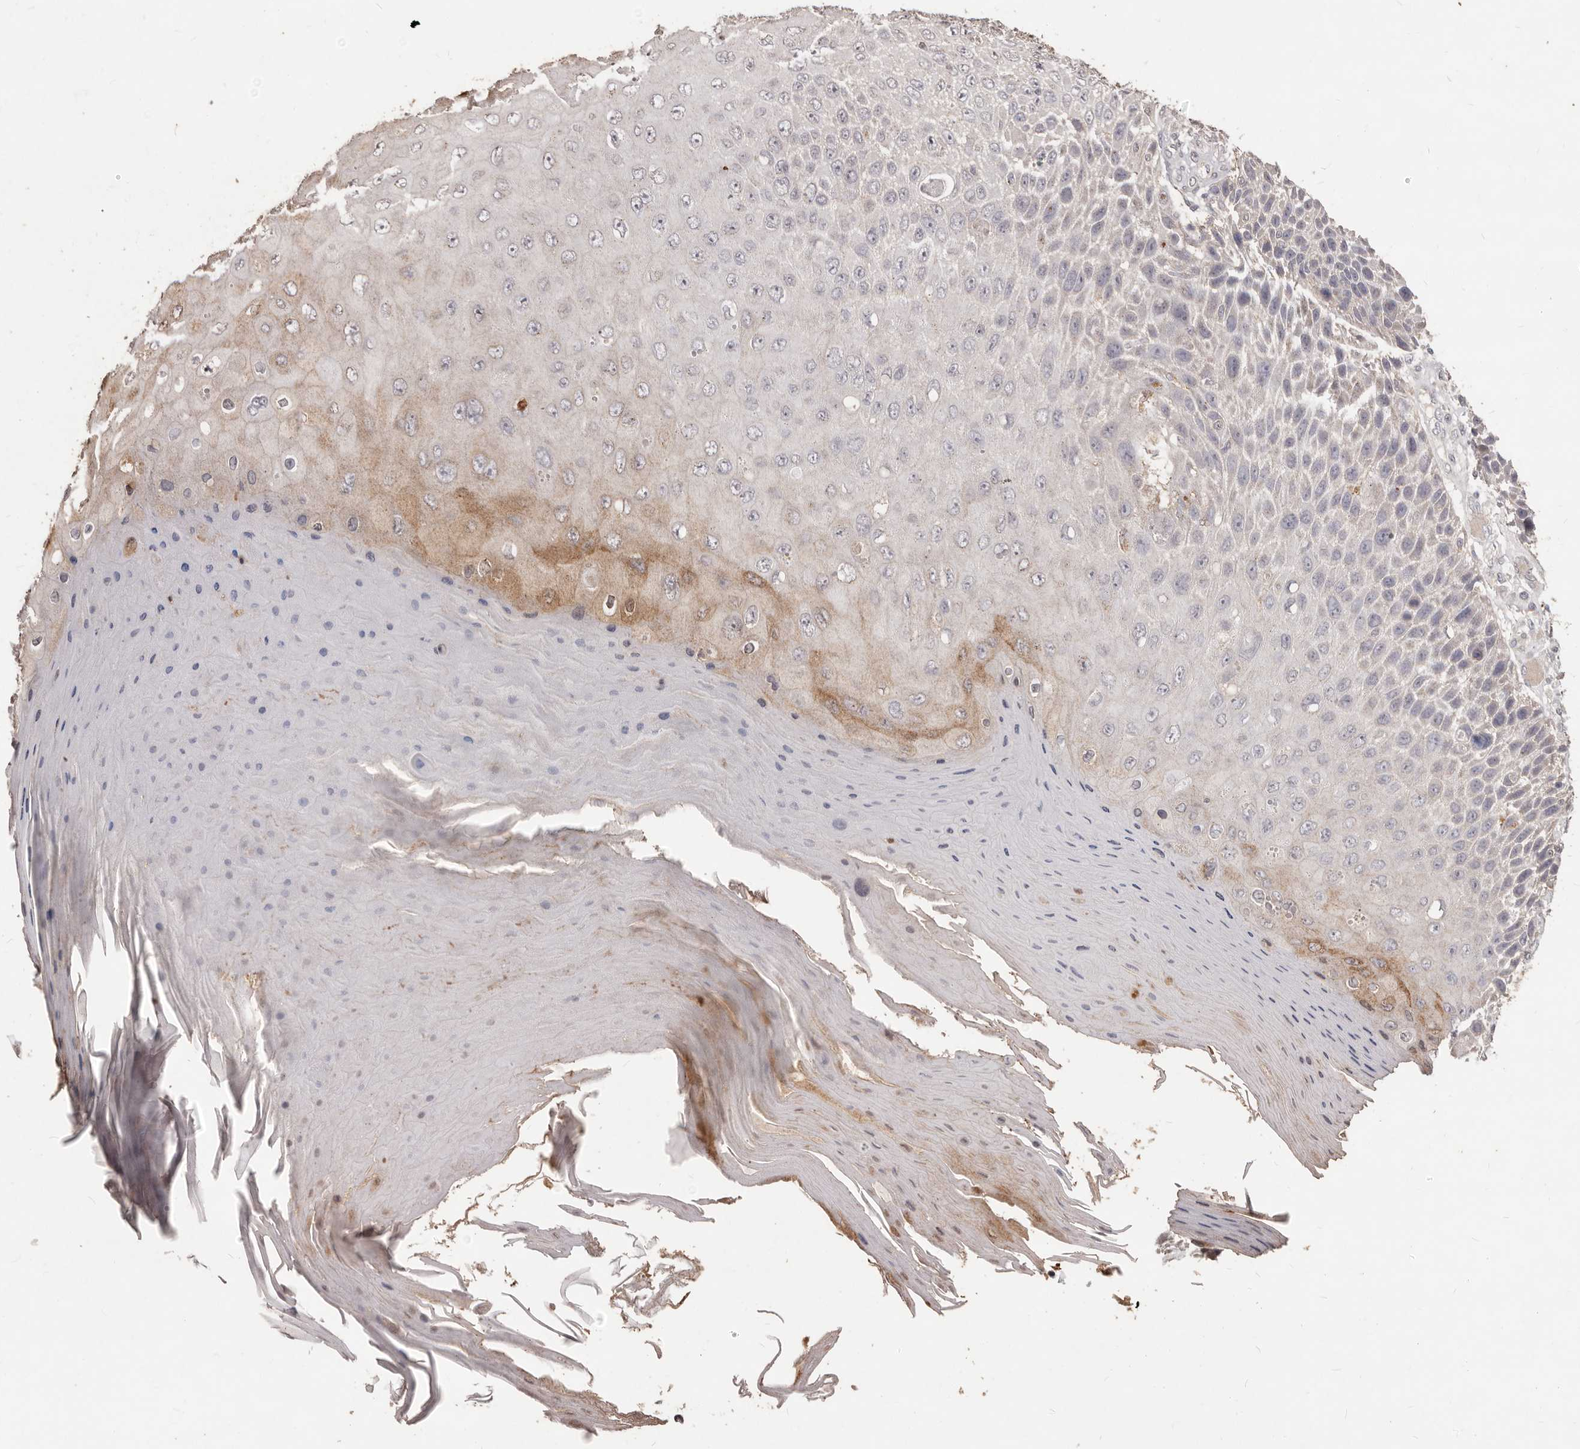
{"staining": {"intensity": "negative", "quantity": "none", "location": "none"}, "tissue": "skin cancer", "cell_type": "Tumor cells", "image_type": "cancer", "snomed": [{"axis": "morphology", "description": "Squamous cell carcinoma, NOS"}, {"axis": "topography", "description": "Skin"}], "caption": "DAB immunohistochemical staining of human skin cancer (squamous cell carcinoma) exhibits no significant staining in tumor cells.", "gene": "PRSS27", "patient": {"sex": "female", "age": 88}}